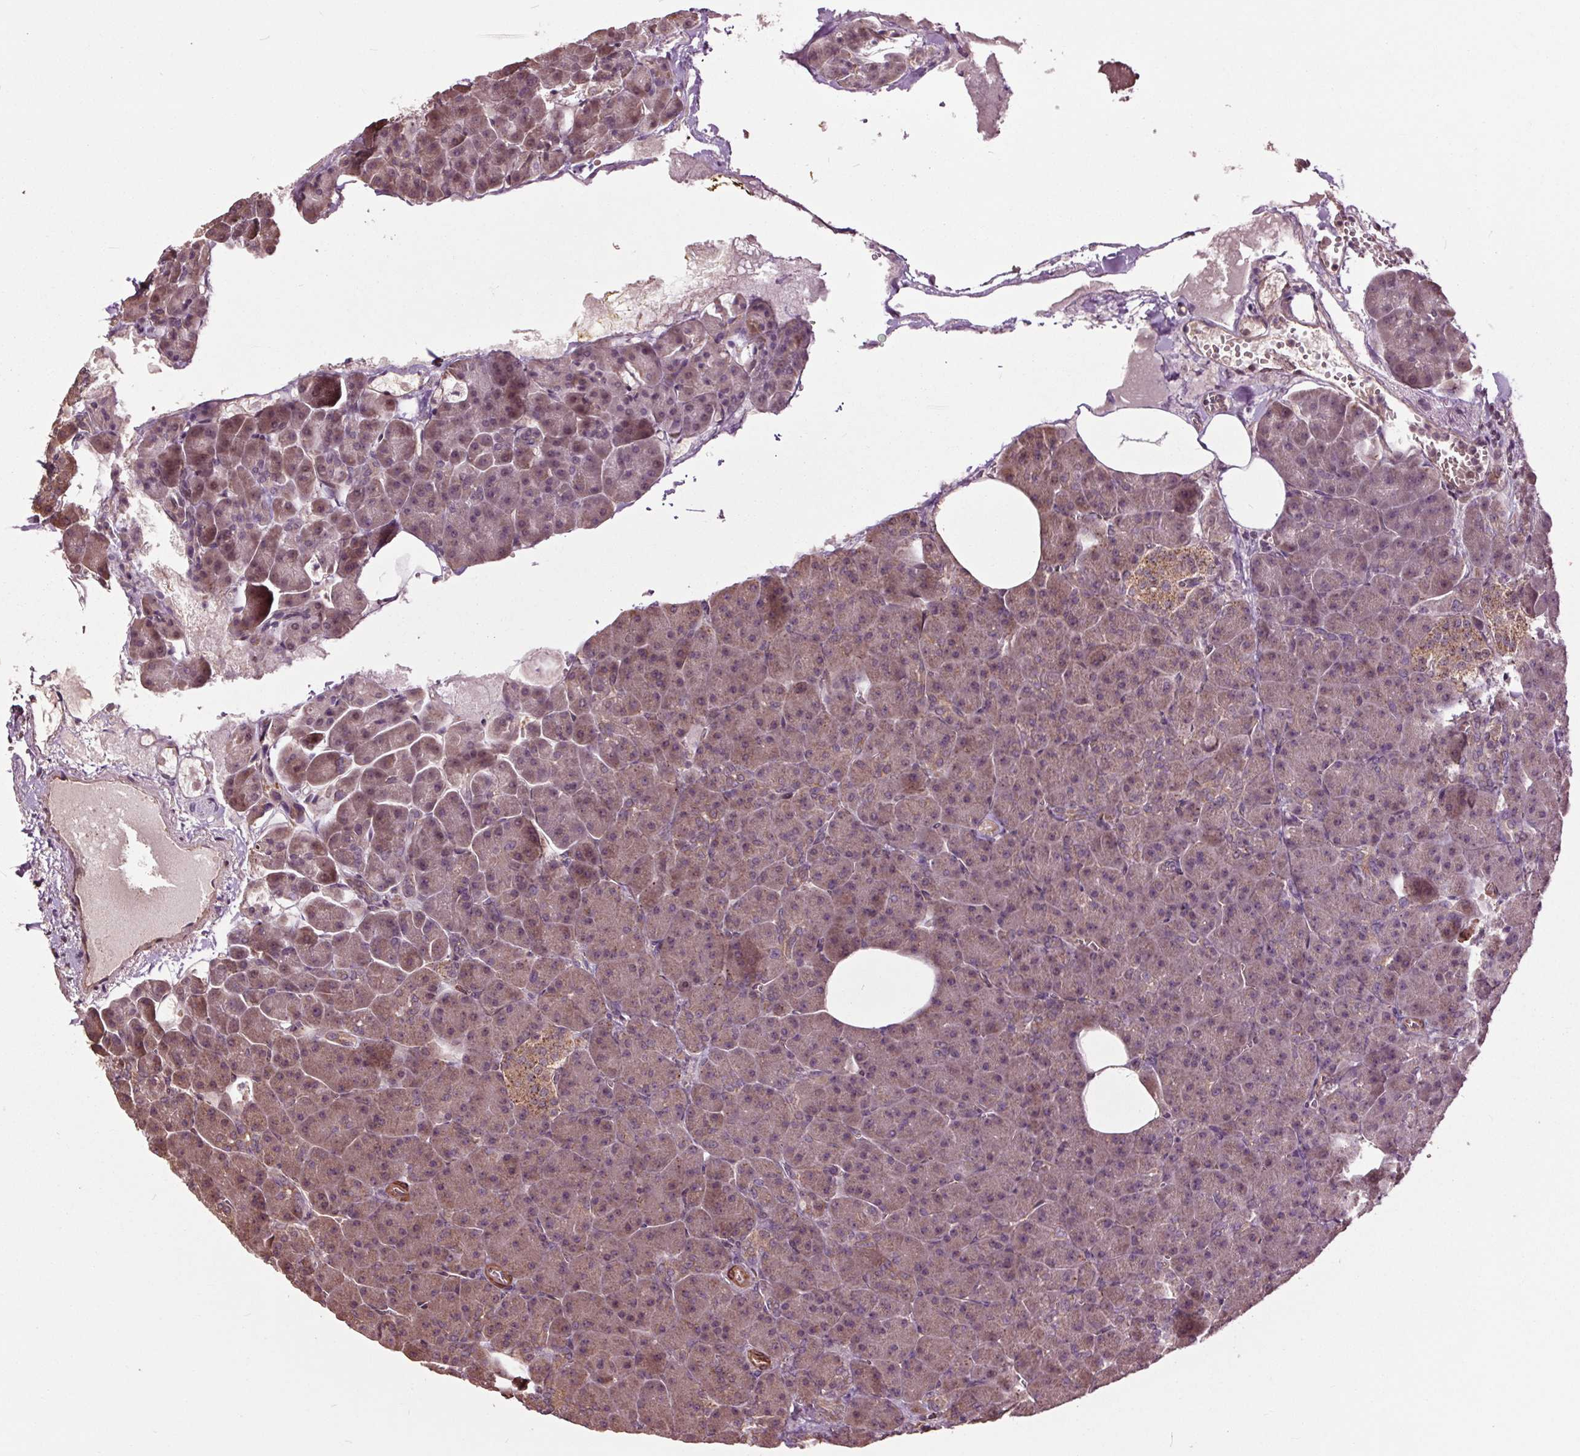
{"staining": {"intensity": "moderate", "quantity": ">75%", "location": "cytoplasmic/membranous"}, "tissue": "pancreas", "cell_type": "Exocrine glandular cells", "image_type": "normal", "snomed": [{"axis": "morphology", "description": "Normal tissue, NOS"}, {"axis": "topography", "description": "Pancreas"}], "caption": "A brown stain shows moderate cytoplasmic/membranous positivity of a protein in exocrine glandular cells of unremarkable pancreas.", "gene": "CEP95", "patient": {"sex": "female", "age": 74}}